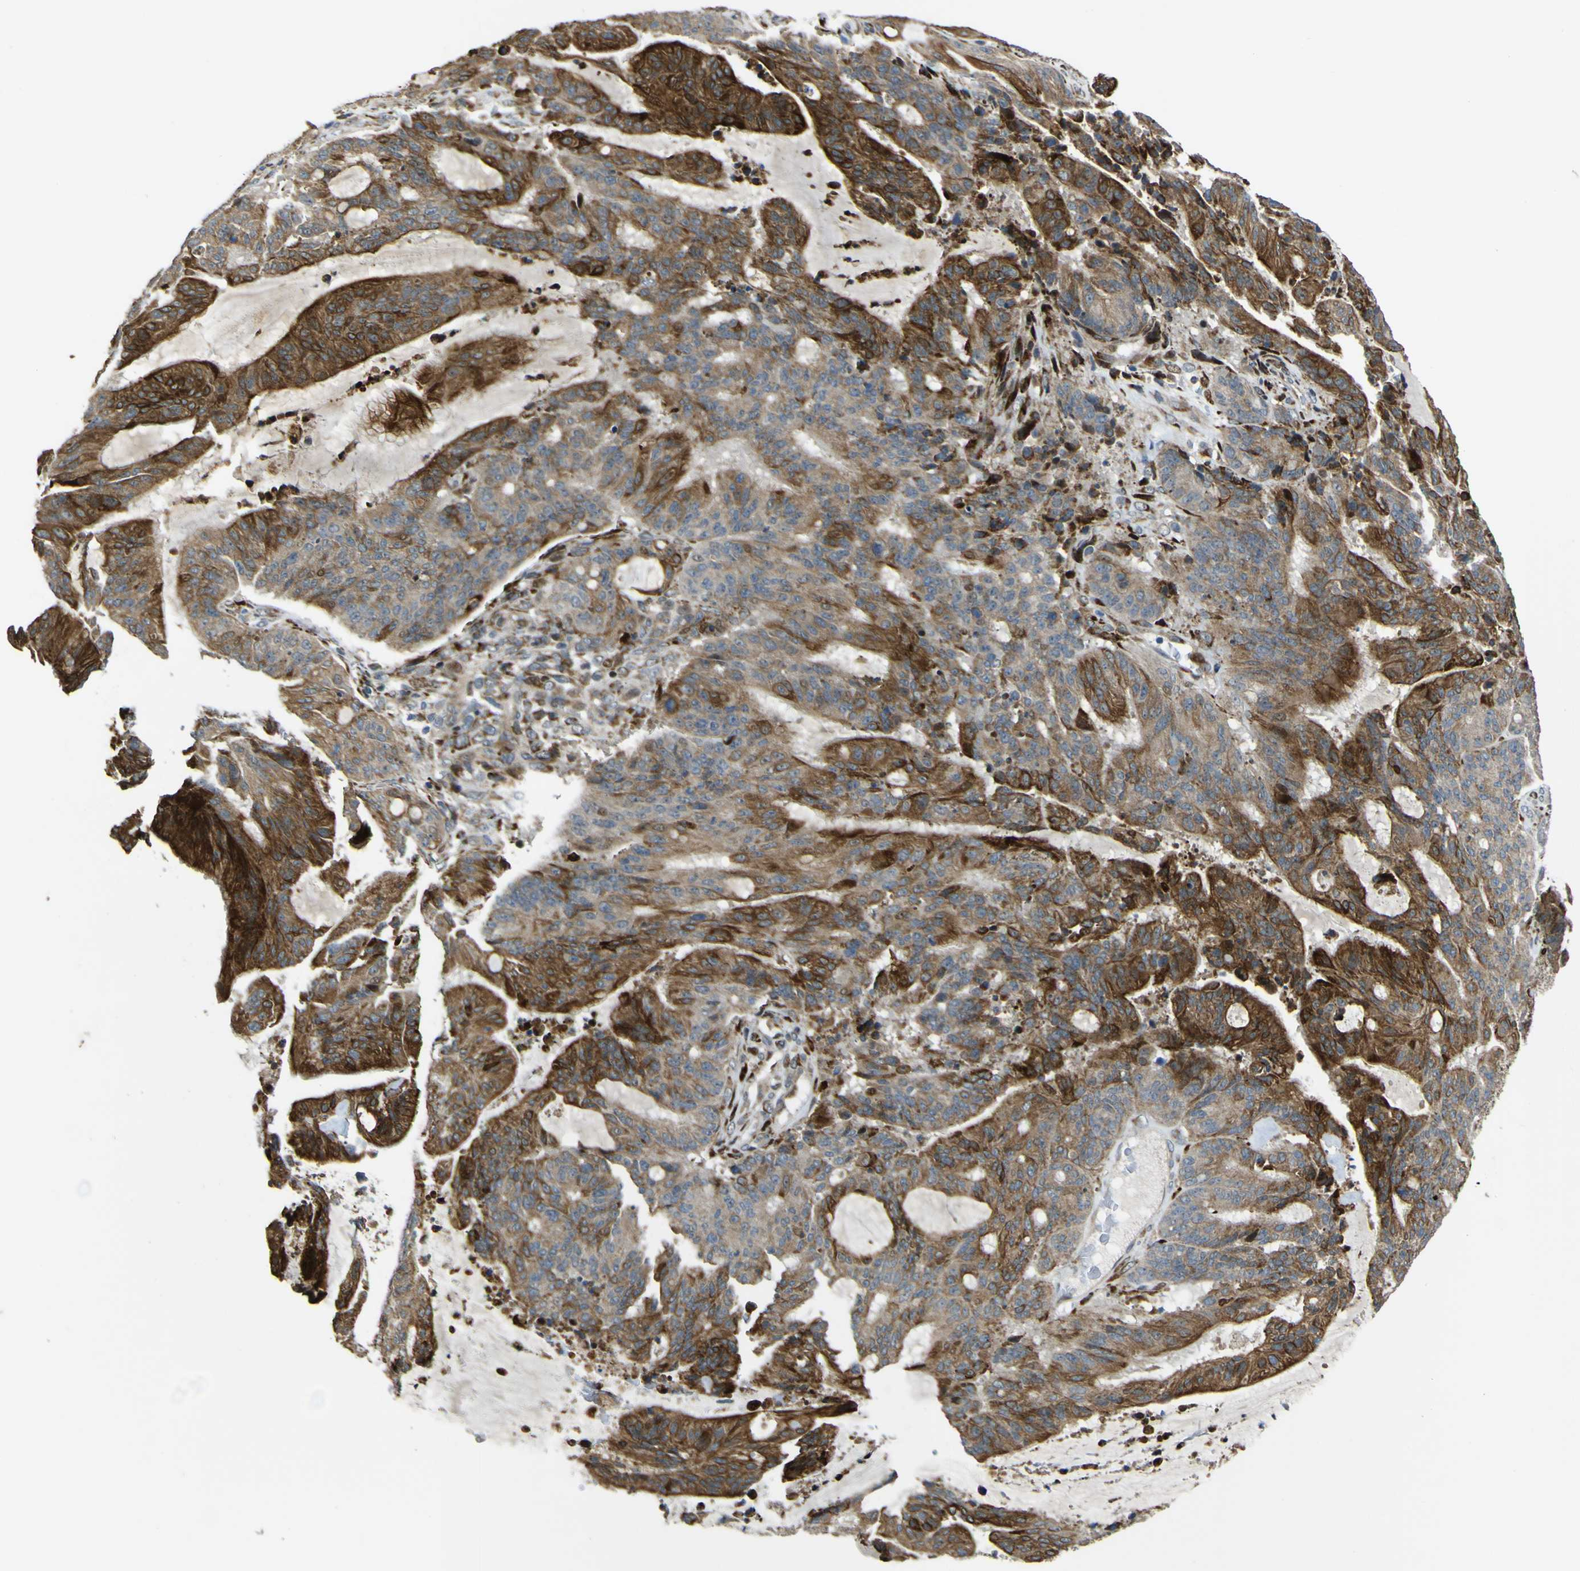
{"staining": {"intensity": "strong", "quantity": ">75%", "location": "cytoplasmic/membranous"}, "tissue": "liver cancer", "cell_type": "Tumor cells", "image_type": "cancer", "snomed": [{"axis": "morphology", "description": "Cholangiocarcinoma"}, {"axis": "topography", "description": "Liver"}], "caption": "A micrograph showing strong cytoplasmic/membranous staining in about >75% of tumor cells in liver cancer (cholangiocarcinoma), as visualized by brown immunohistochemical staining.", "gene": "LBHD1", "patient": {"sex": "female", "age": 73}}